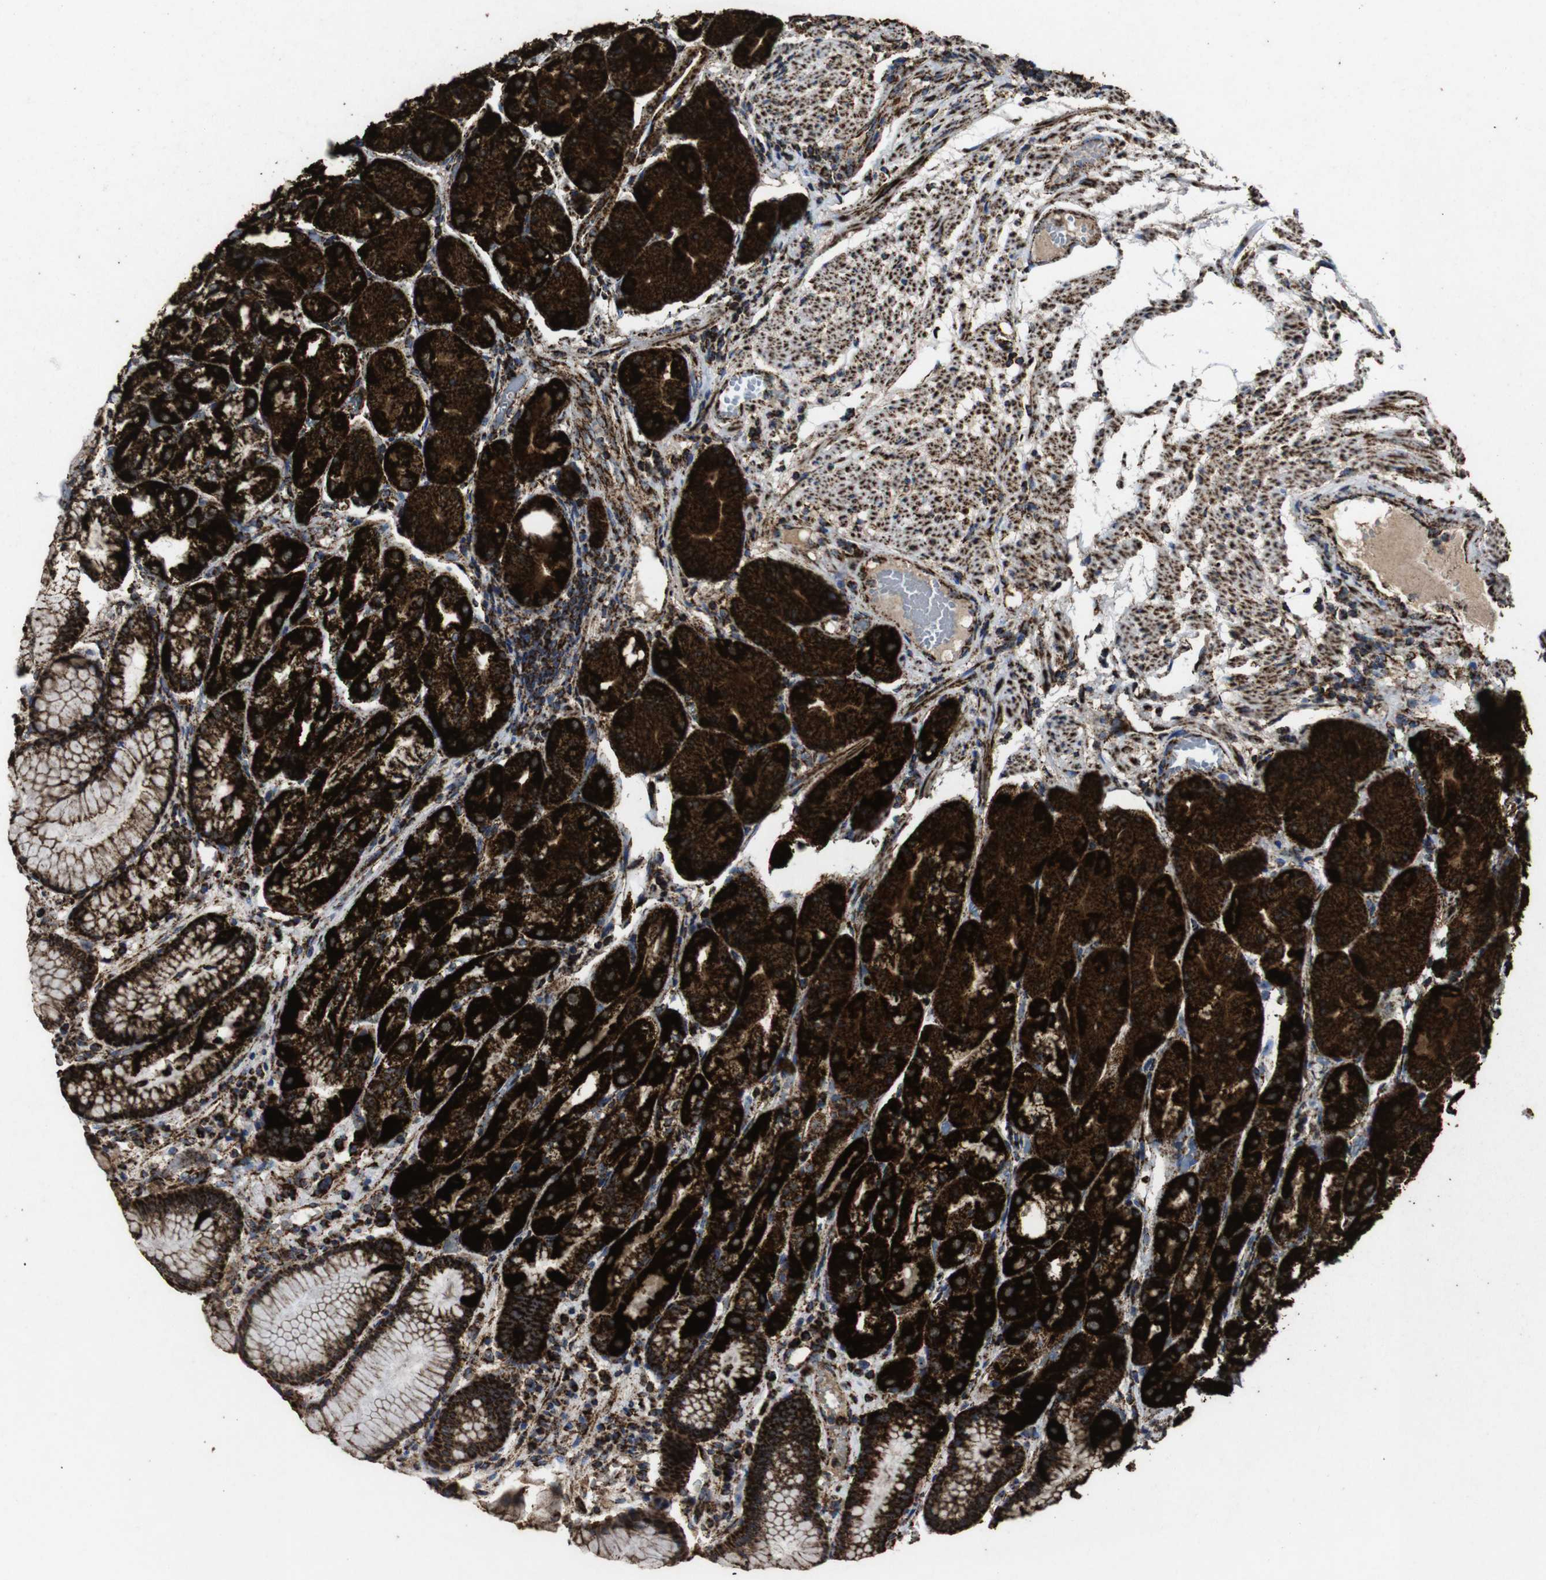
{"staining": {"intensity": "strong", "quantity": ">75%", "location": "cytoplasmic/membranous"}, "tissue": "stomach", "cell_type": "Glandular cells", "image_type": "normal", "snomed": [{"axis": "morphology", "description": "Normal tissue, NOS"}, {"axis": "topography", "description": "Stomach, upper"}], "caption": "Immunohistochemical staining of benign stomach exhibits >75% levels of strong cytoplasmic/membranous protein expression in approximately >75% of glandular cells.", "gene": "ATP5F1A", "patient": {"sex": "male", "age": 72}}